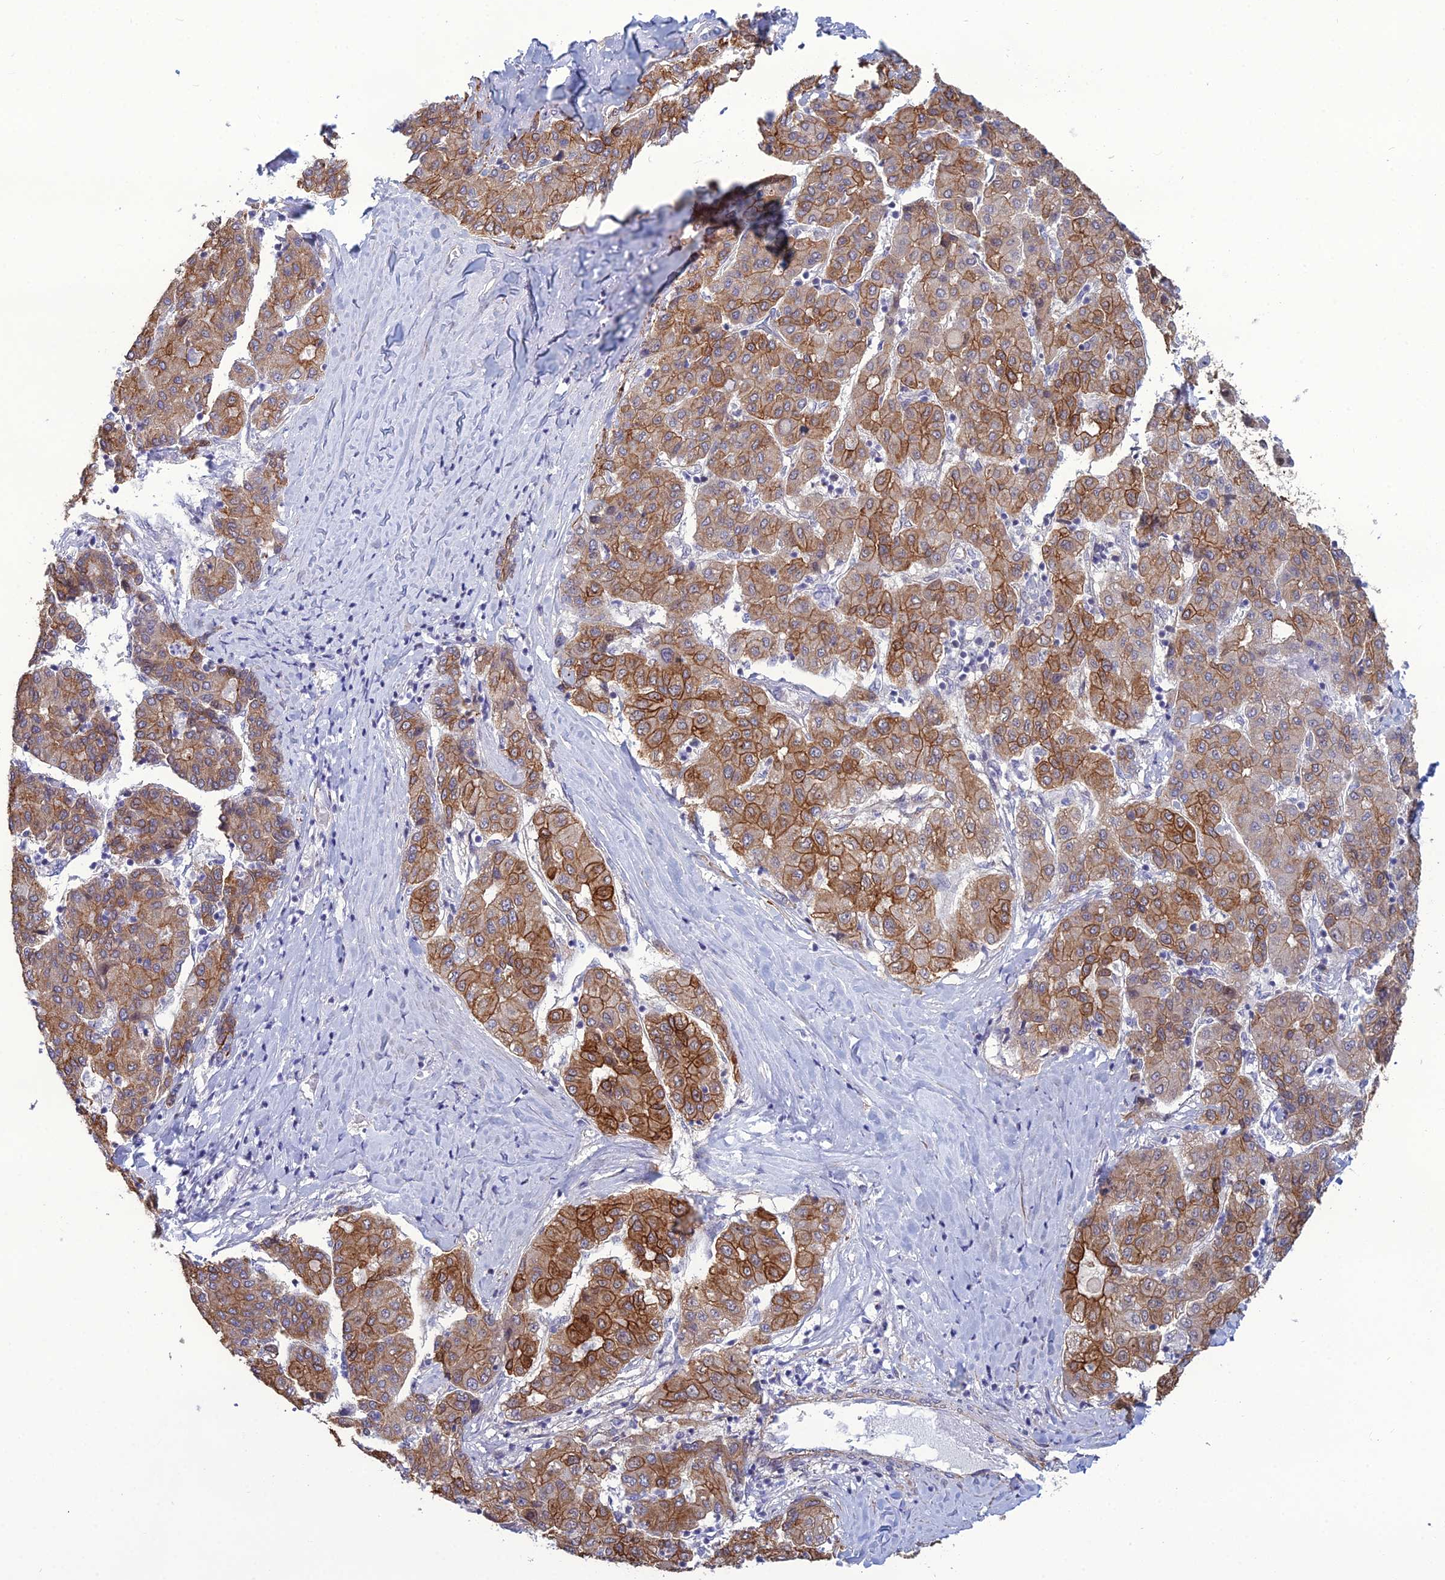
{"staining": {"intensity": "strong", "quantity": "25%-75%", "location": "cytoplasmic/membranous"}, "tissue": "liver cancer", "cell_type": "Tumor cells", "image_type": "cancer", "snomed": [{"axis": "morphology", "description": "Carcinoma, Hepatocellular, NOS"}, {"axis": "topography", "description": "Liver"}], "caption": "A high-resolution image shows IHC staining of hepatocellular carcinoma (liver), which displays strong cytoplasmic/membranous staining in about 25%-75% of tumor cells. (Brightfield microscopy of DAB IHC at high magnification).", "gene": "LZTS2", "patient": {"sex": "male", "age": 65}}